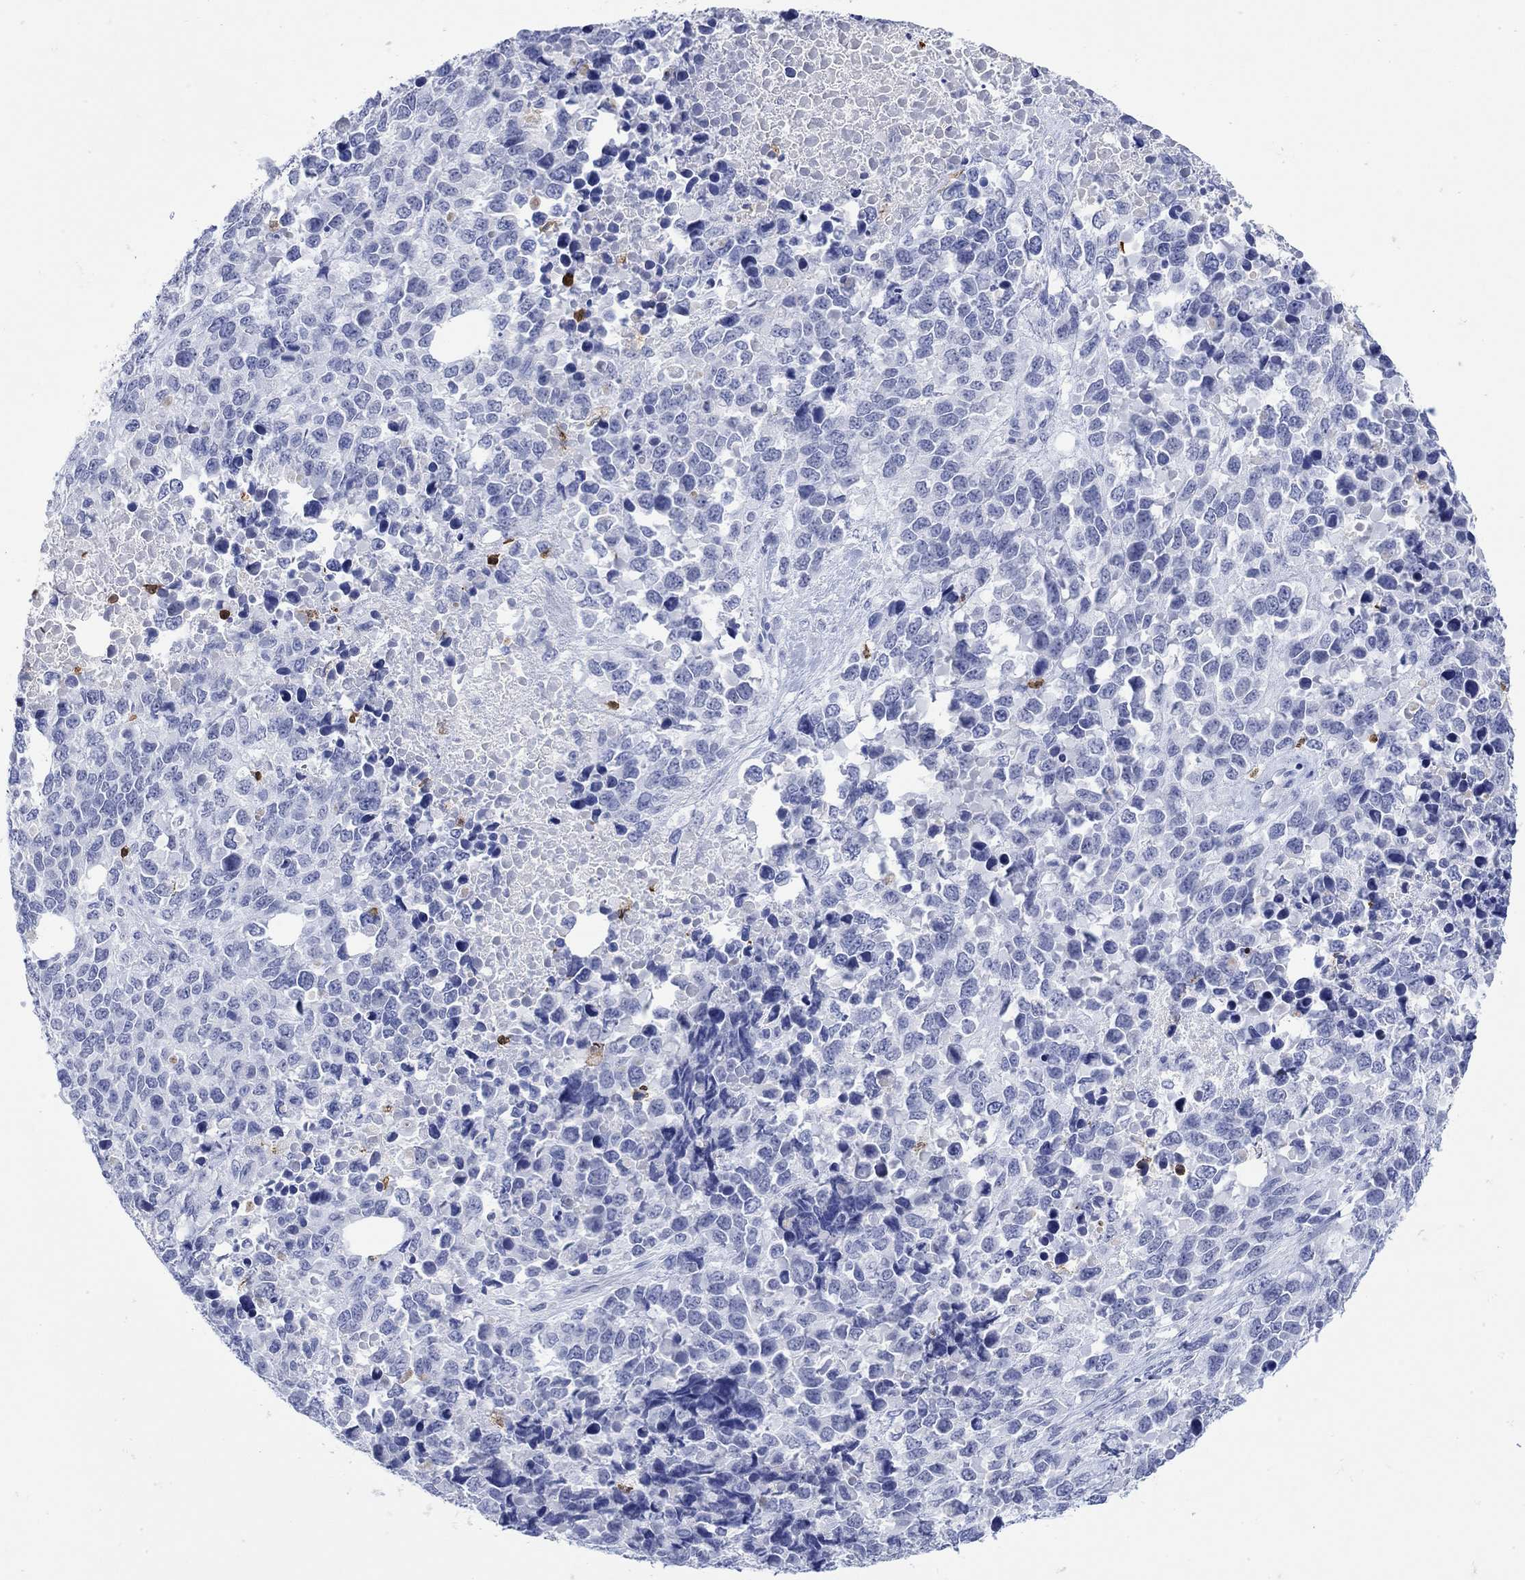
{"staining": {"intensity": "negative", "quantity": "none", "location": "none"}, "tissue": "melanoma", "cell_type": "Tumor cells", "image_type": "cancer", "snomed": [{"axis": "morphology", "description": "Malignant melanoma, Metastatic site"}, {"axis": "topography", "description": "Skin"}], "caption": "DAB immunohistochemical staining of melanoma displays no significant expression in tumor cells.", "gene": "LINGO3", "patient": {"sex": "male", "age": 84}}